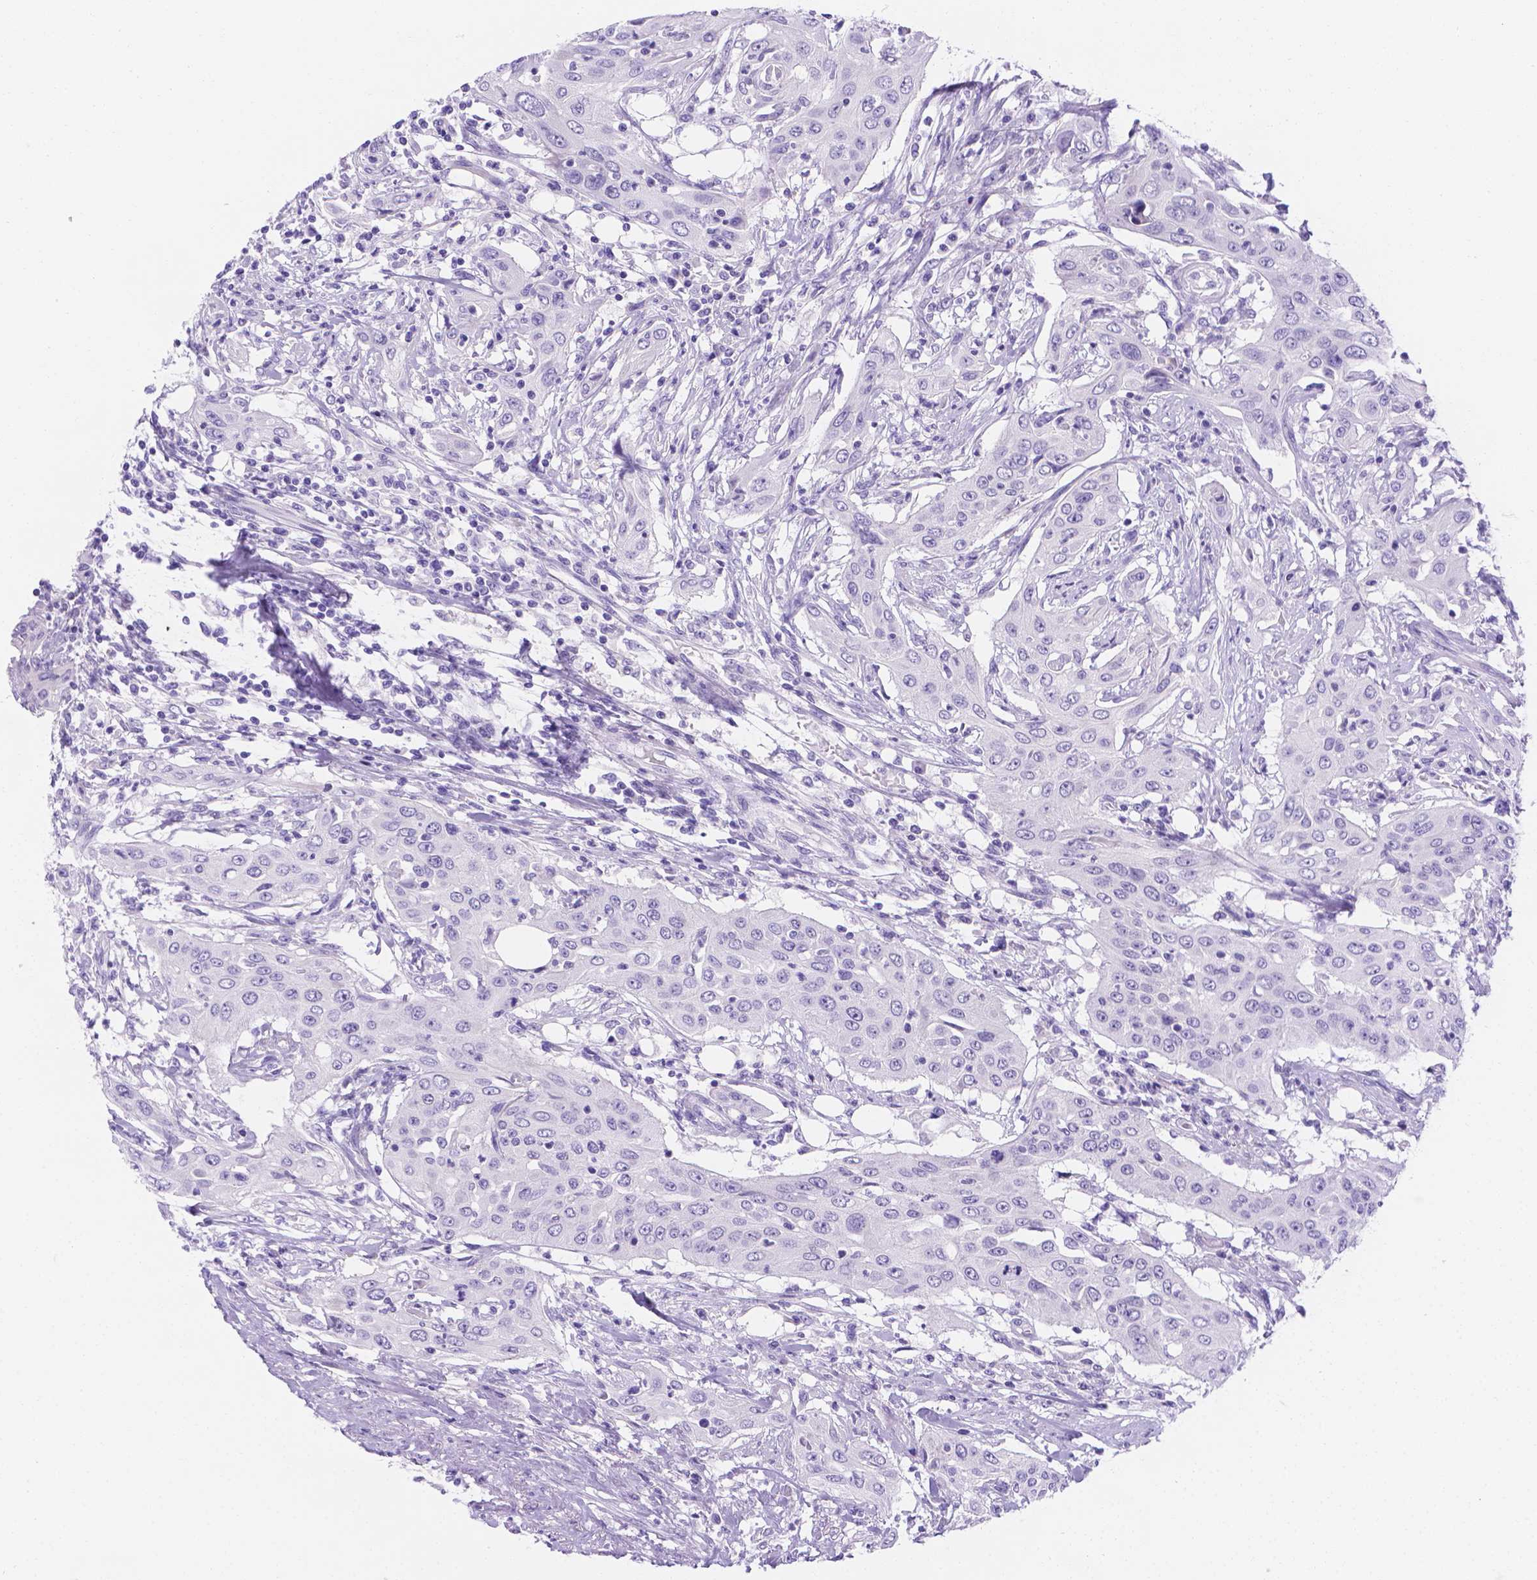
{"staining": {"intensity": "negative", "quantity": "none", "location": "none"}, "tissue": "urothelial cancer", "cell_type": "Tumor cells", "image_type": "cancer", "snomed": [{"axis": "morphology", "description": "Urothelial carcinoma, High grade"}, {"axis": "topography", "description": "Urinary bladder"}], "caption": "Urothelial carcinoma (high-grade) stained for a protein using IHC displays no staining tumor cells.", "gene": "MLN", "patient": {"sex": "male", "age": 82}}